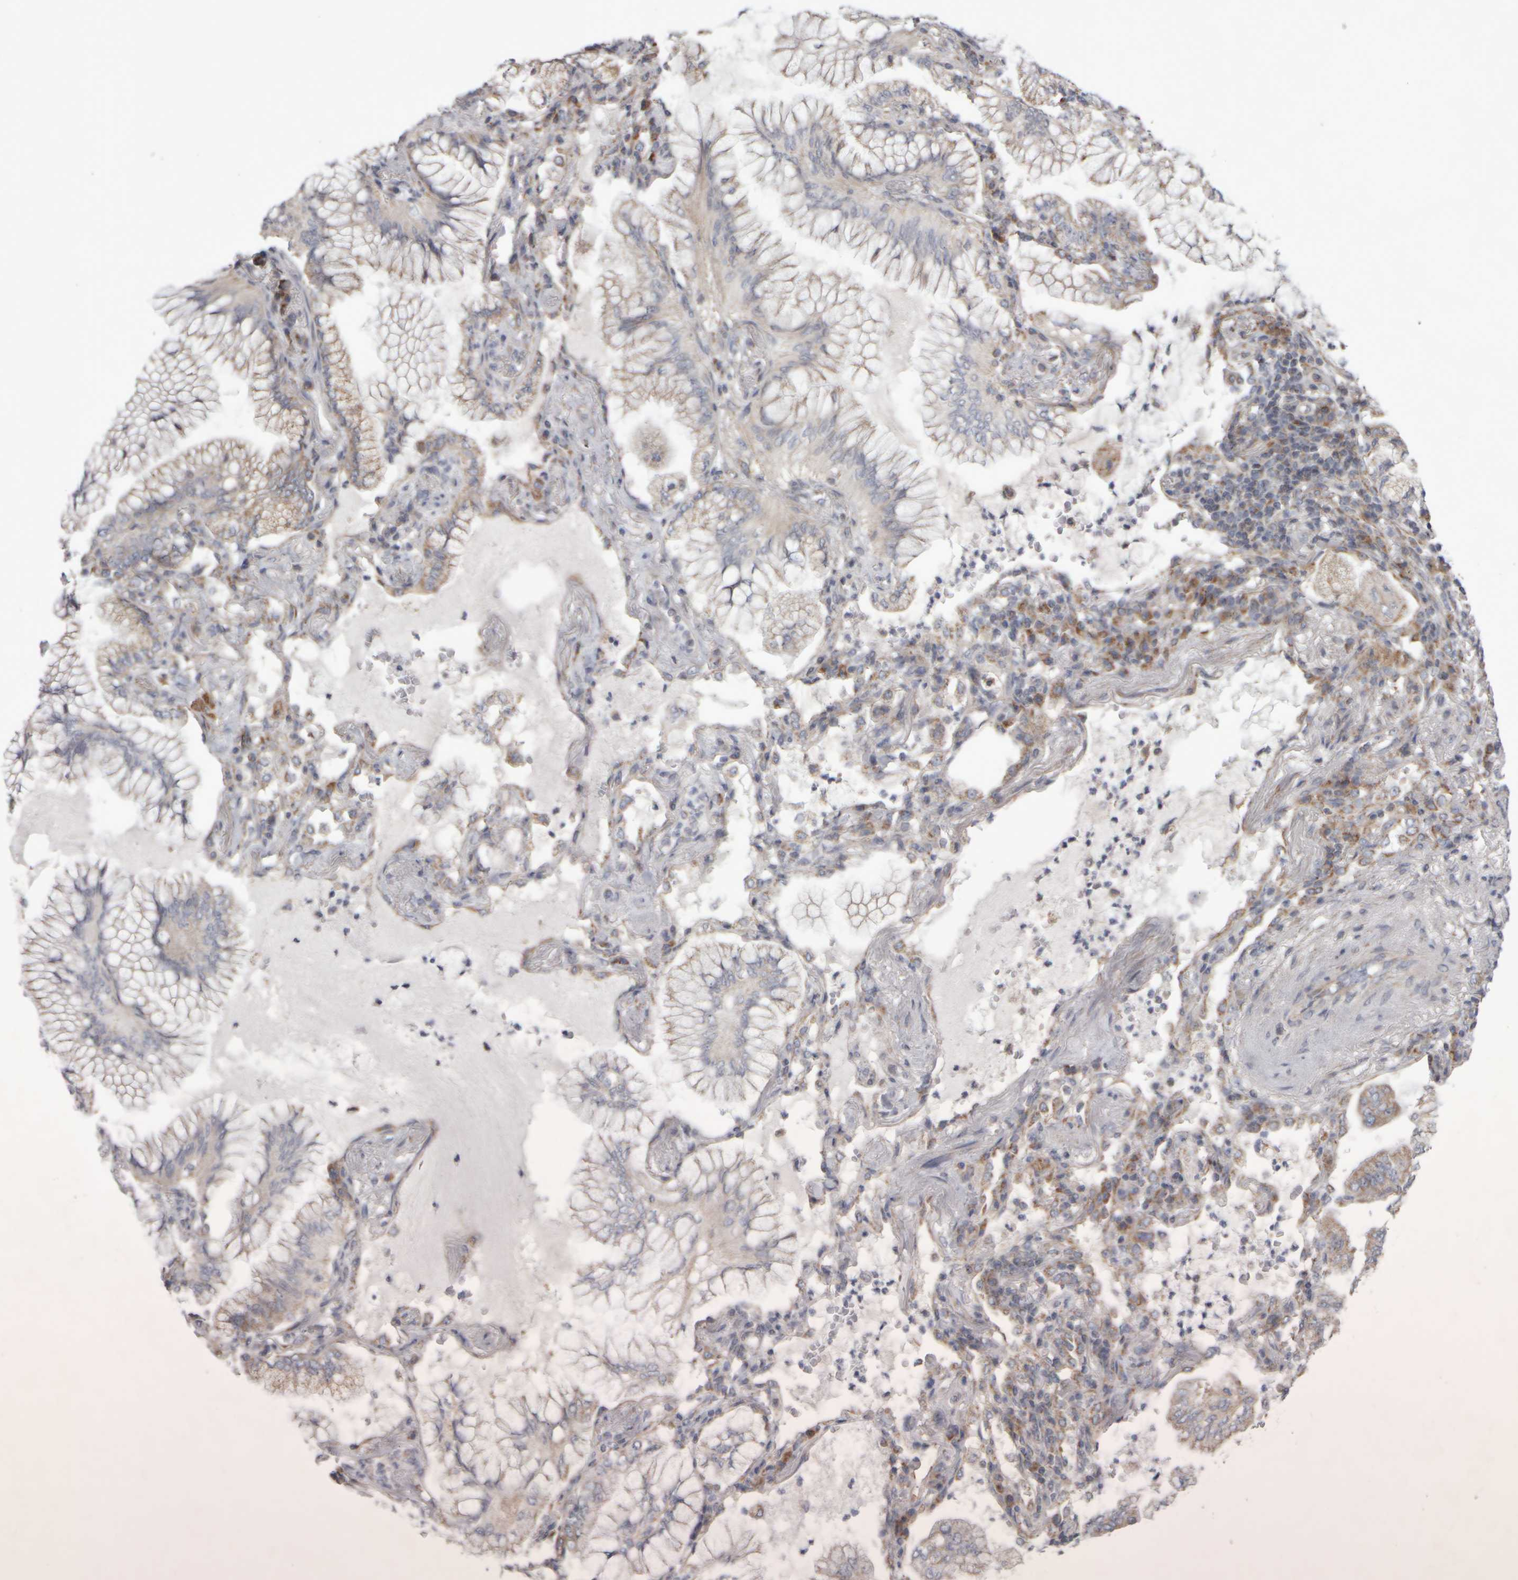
{"staining": {"intensity": "weak", "quantity": "25%-75%", "location": "cytoplasmic/membranous"}, "tissue": "lung cancer", "cell_type": "Tumor cells", "image_type": "cancer", "snomed": [{"axis": "morphology", "description": "Adenocarcinoma, NOS"}, {"axis": "topography", "description": "Lung"}], "caption": "High-power microscopy captured an IHC photomicrograph of lung cancer, revealing weak cytoplasmic/membranous staining in approximately 25%-75% of tumor cells.", "gene": "SCO1", "patient": {"sex": "female", "age": 70}}